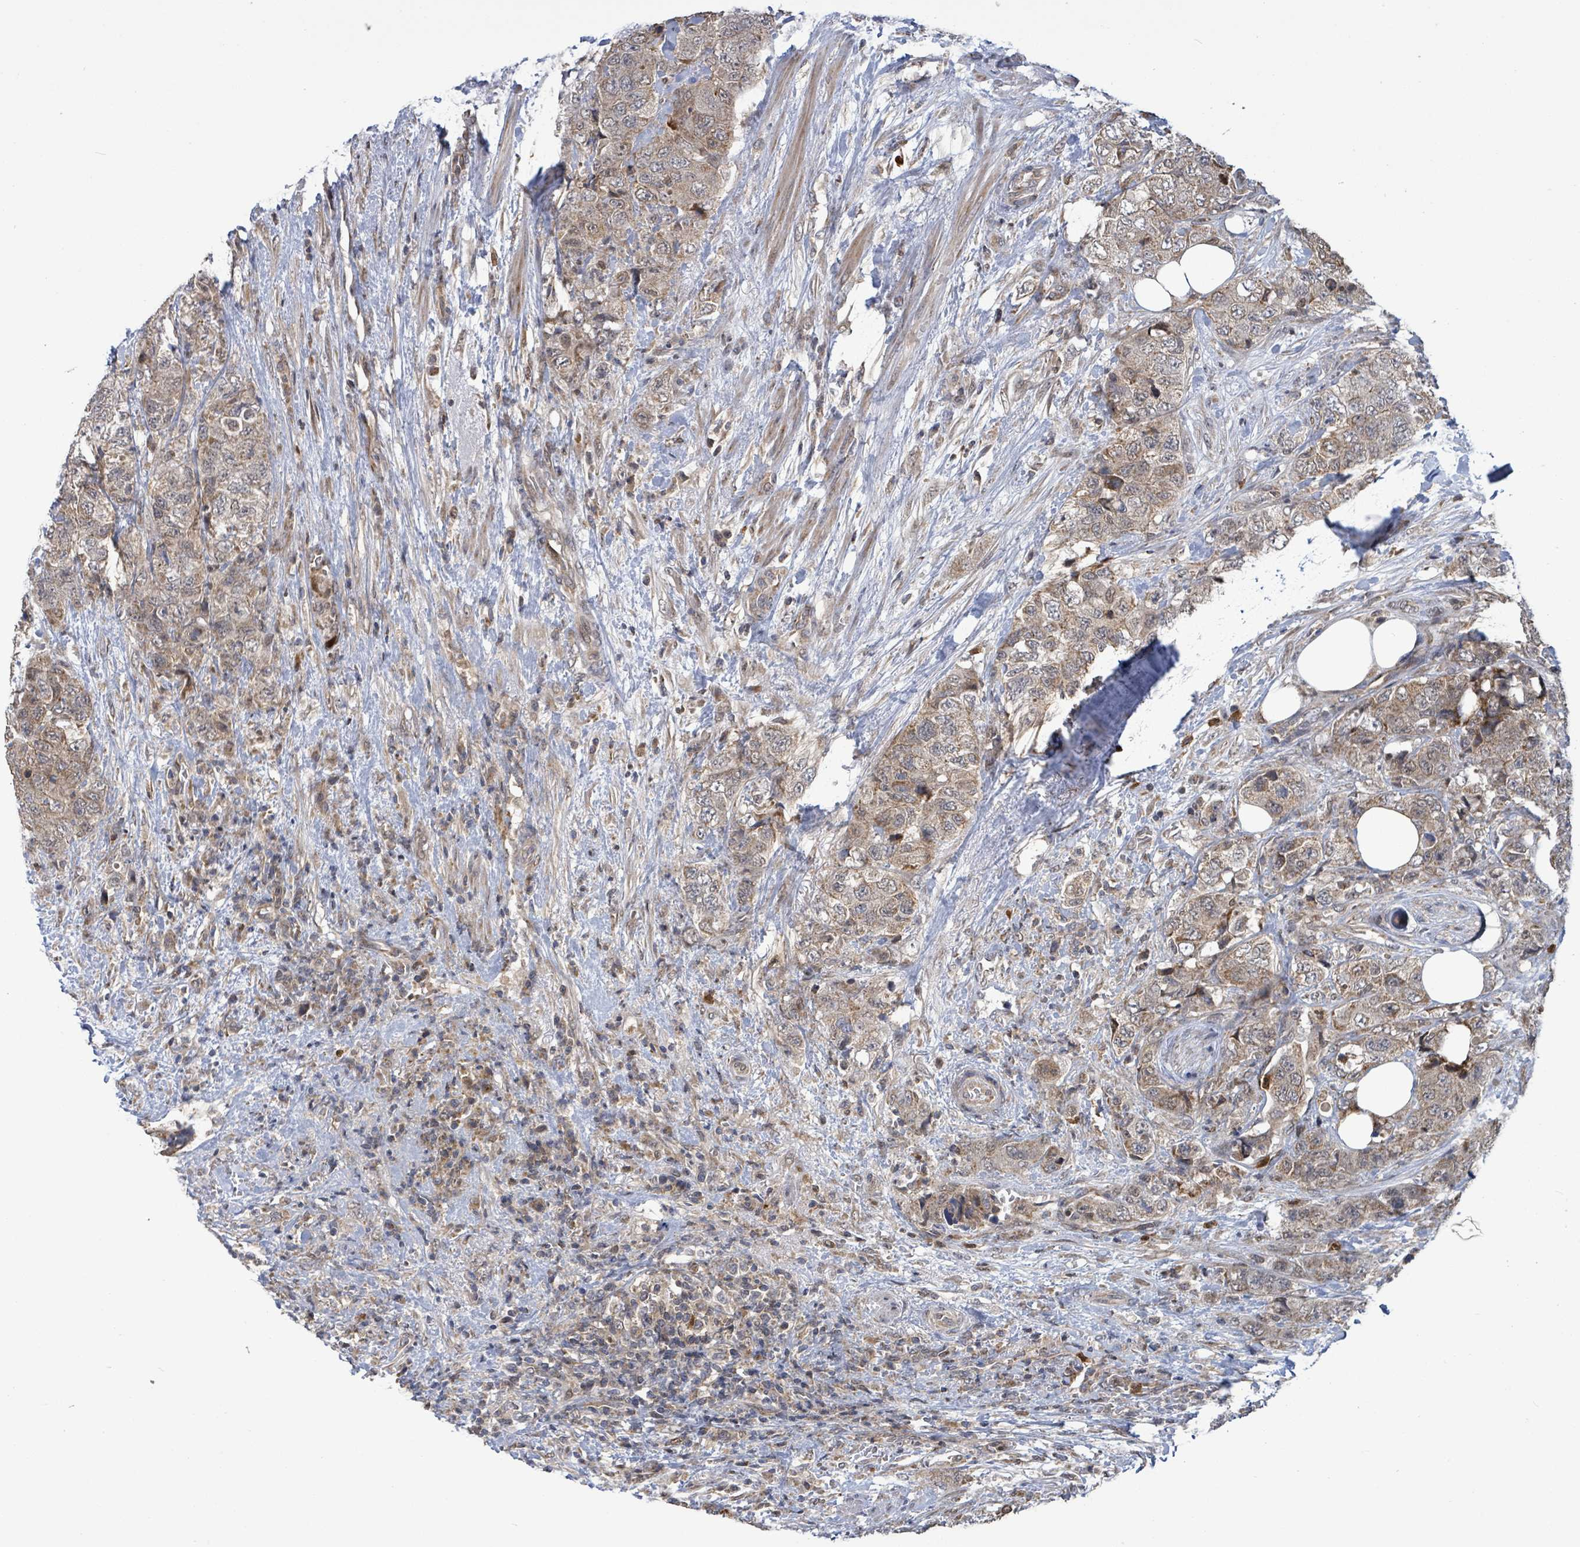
{"staining": {"intensity": "weak", "quantity": ">75%", "location": "cytoplasmic/membranous"}, "tissue": "urothelial cancer", "cell_type": "Tumor cells", "image_type": "cancer", "snomed": [{"axis": "morphology", "description": "Urothelial carcinoma, High grade"}, {"axis": "topography", "description": "Urinary bladder"}], "caption": "High-grade urothelial carcinoma stained with DAB immunohistochemistry (IHC) displays low levels of weak cytoplasmic/membranous positivity in approximately >75% of tumor cells.", "gene": "COQ6", "patient": {"sex": "female", "age": 78}}